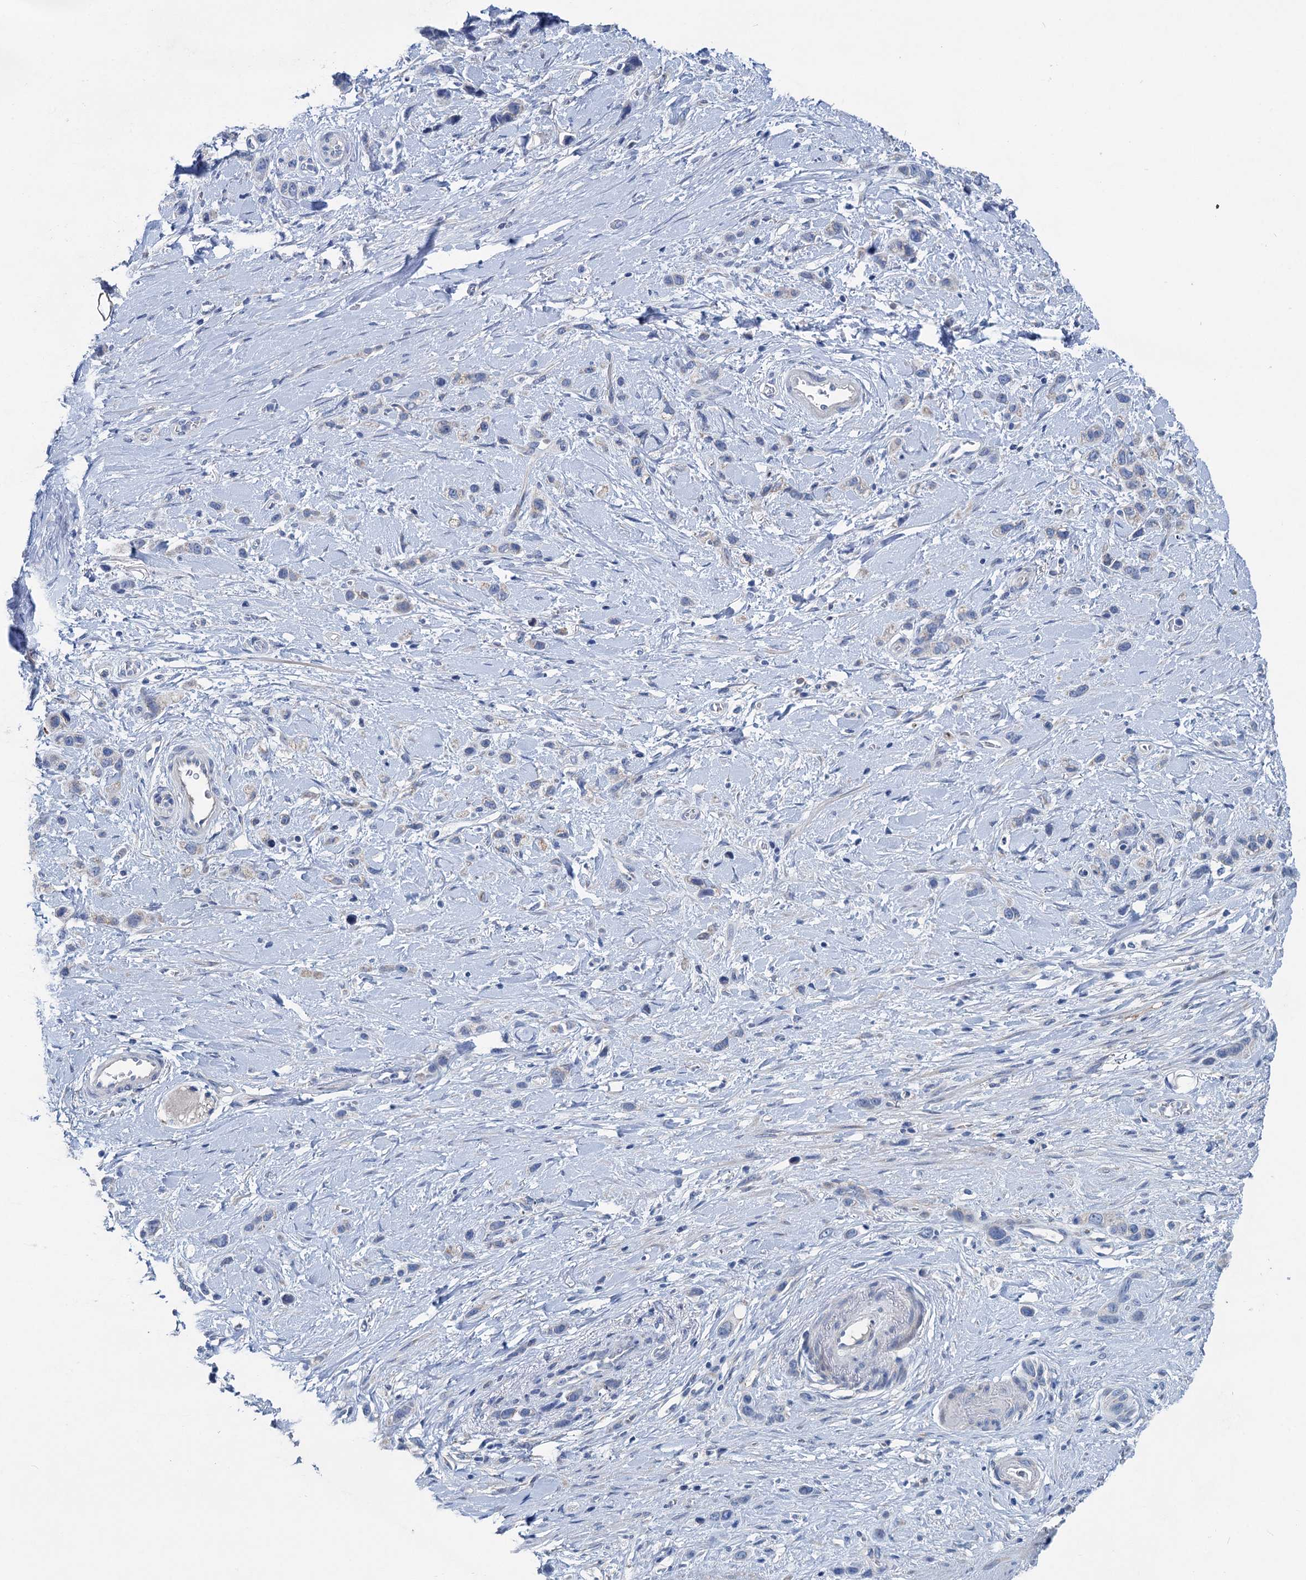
{"staining": {"intensity": "negative", "quantity": "none", "location": "none"}, "tissue": "stomach cancer", "cell_type": "Tumor cells", "image_type": "cancer", "snomed": [{"axis": "morphology", "description": "Adenocarcinoma, NOS"}, {"axis": "morphology", "description": "Adenocarcinoma, High grade"}, {"axis": "topography", "description": "Stomach, upper"}, {"axis": "topography", "description": "Stomach, lower"}], "caption": "Histopathology image shows no protein staining in tumor cells of stomach adenocarcinoma tissue.", "gene": "CHDH", "patient": {"sex": "female", "age": 65}}